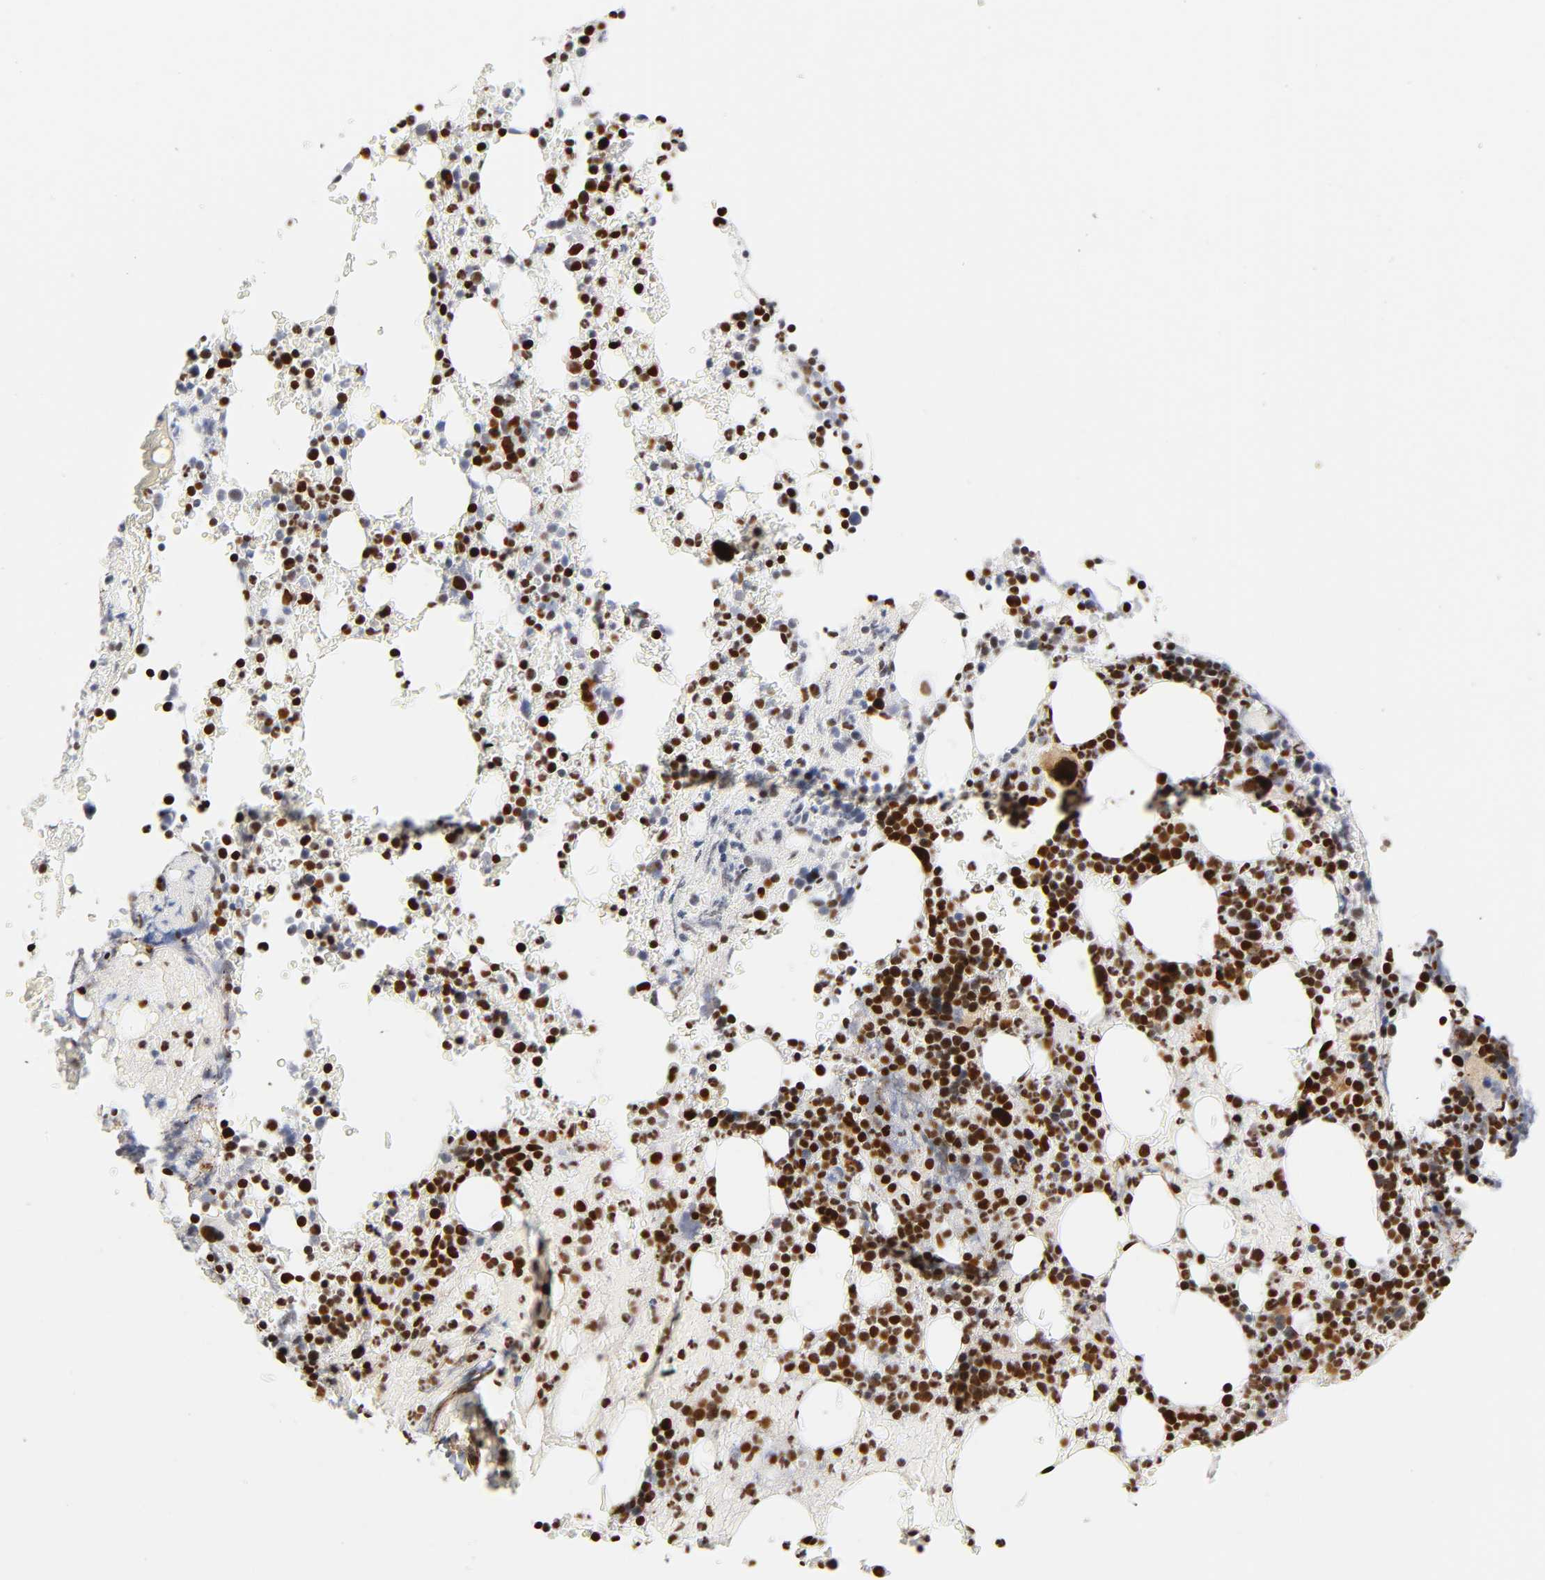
{"staining": {"intensity": "strong", "quantity": ">75%", "location": "nuclear"}, "tissue": "bone marrow", "cell_type": "Hematopoietic cells", "image_type": "normal", "snomed": [{"axis": "morphology", "description": "Normal tissue, NOS"}, {"axis": "topography", "description": "Bone marrow"}], "caption": "A high-resolution photomicrograph shows immunohistochemistry staining of normal bone marrow, which reveals strong nuclear positivity in about >75% of hematopoietic cells. (DAB (3,3'-diaminobenzidine) IHC, brown staining for protein, blue staining for nuclei).", "gene": "XRCC6", "patient": {"sex": "female", "age": 66}}